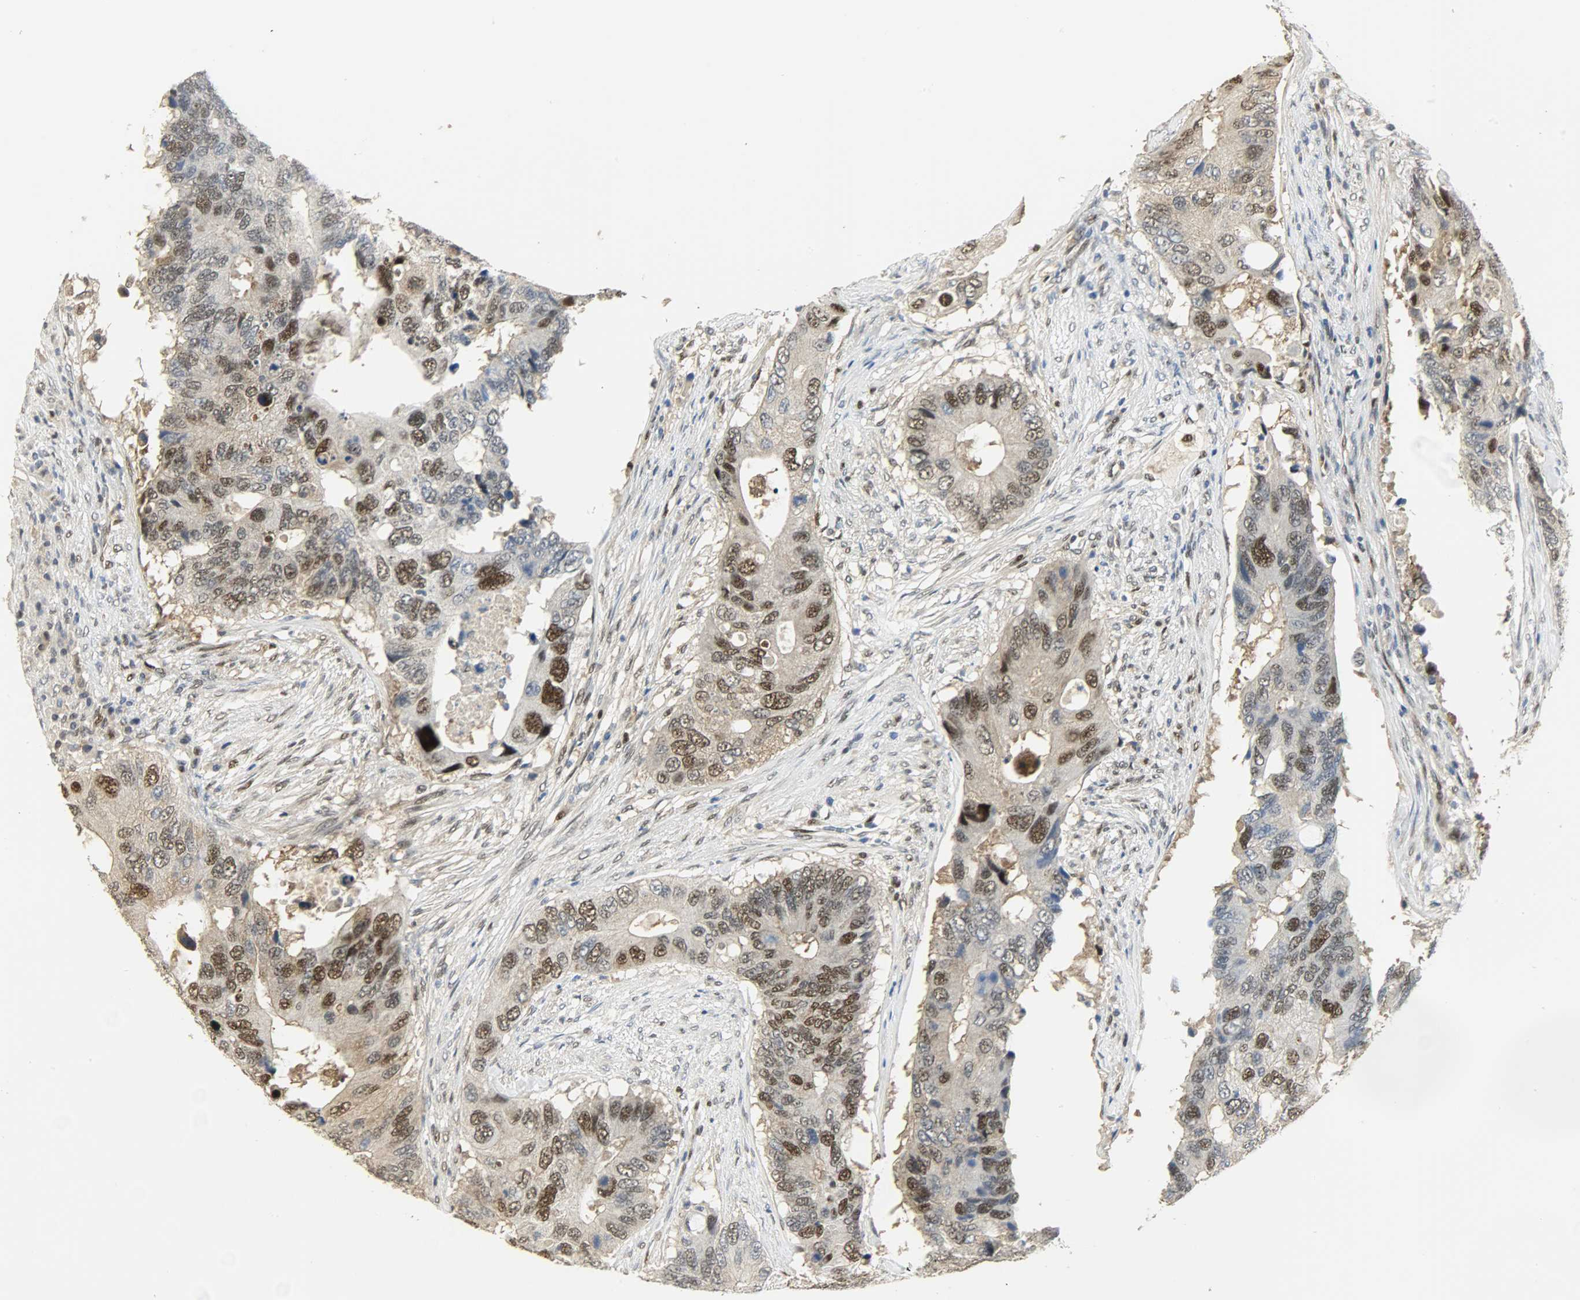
{"staining": {"intensity": "moderate", "quantity": ">75%", "location": "nuclear"}, "tissue": "colorectal cancer", "cell_type": "Tumor cells", "image_type": "cancer", "snomed": [{"axis": "morphology", "description": "Adenocarcinoma, NOS"}, {"axis": "topography", "description": "Colon"}], "caption": "IHC histopathology image of neoplastic tissue: colorectal adenocarcinoma stained using immunohistochemistry (IHC) displays medium levels of moderate protein expression localized specifically in the nuclear of tumor cells, appearing as a nuclear brown color.", "gene": "NPEPL1", "patient": {"sex": "male", "age": 71}}